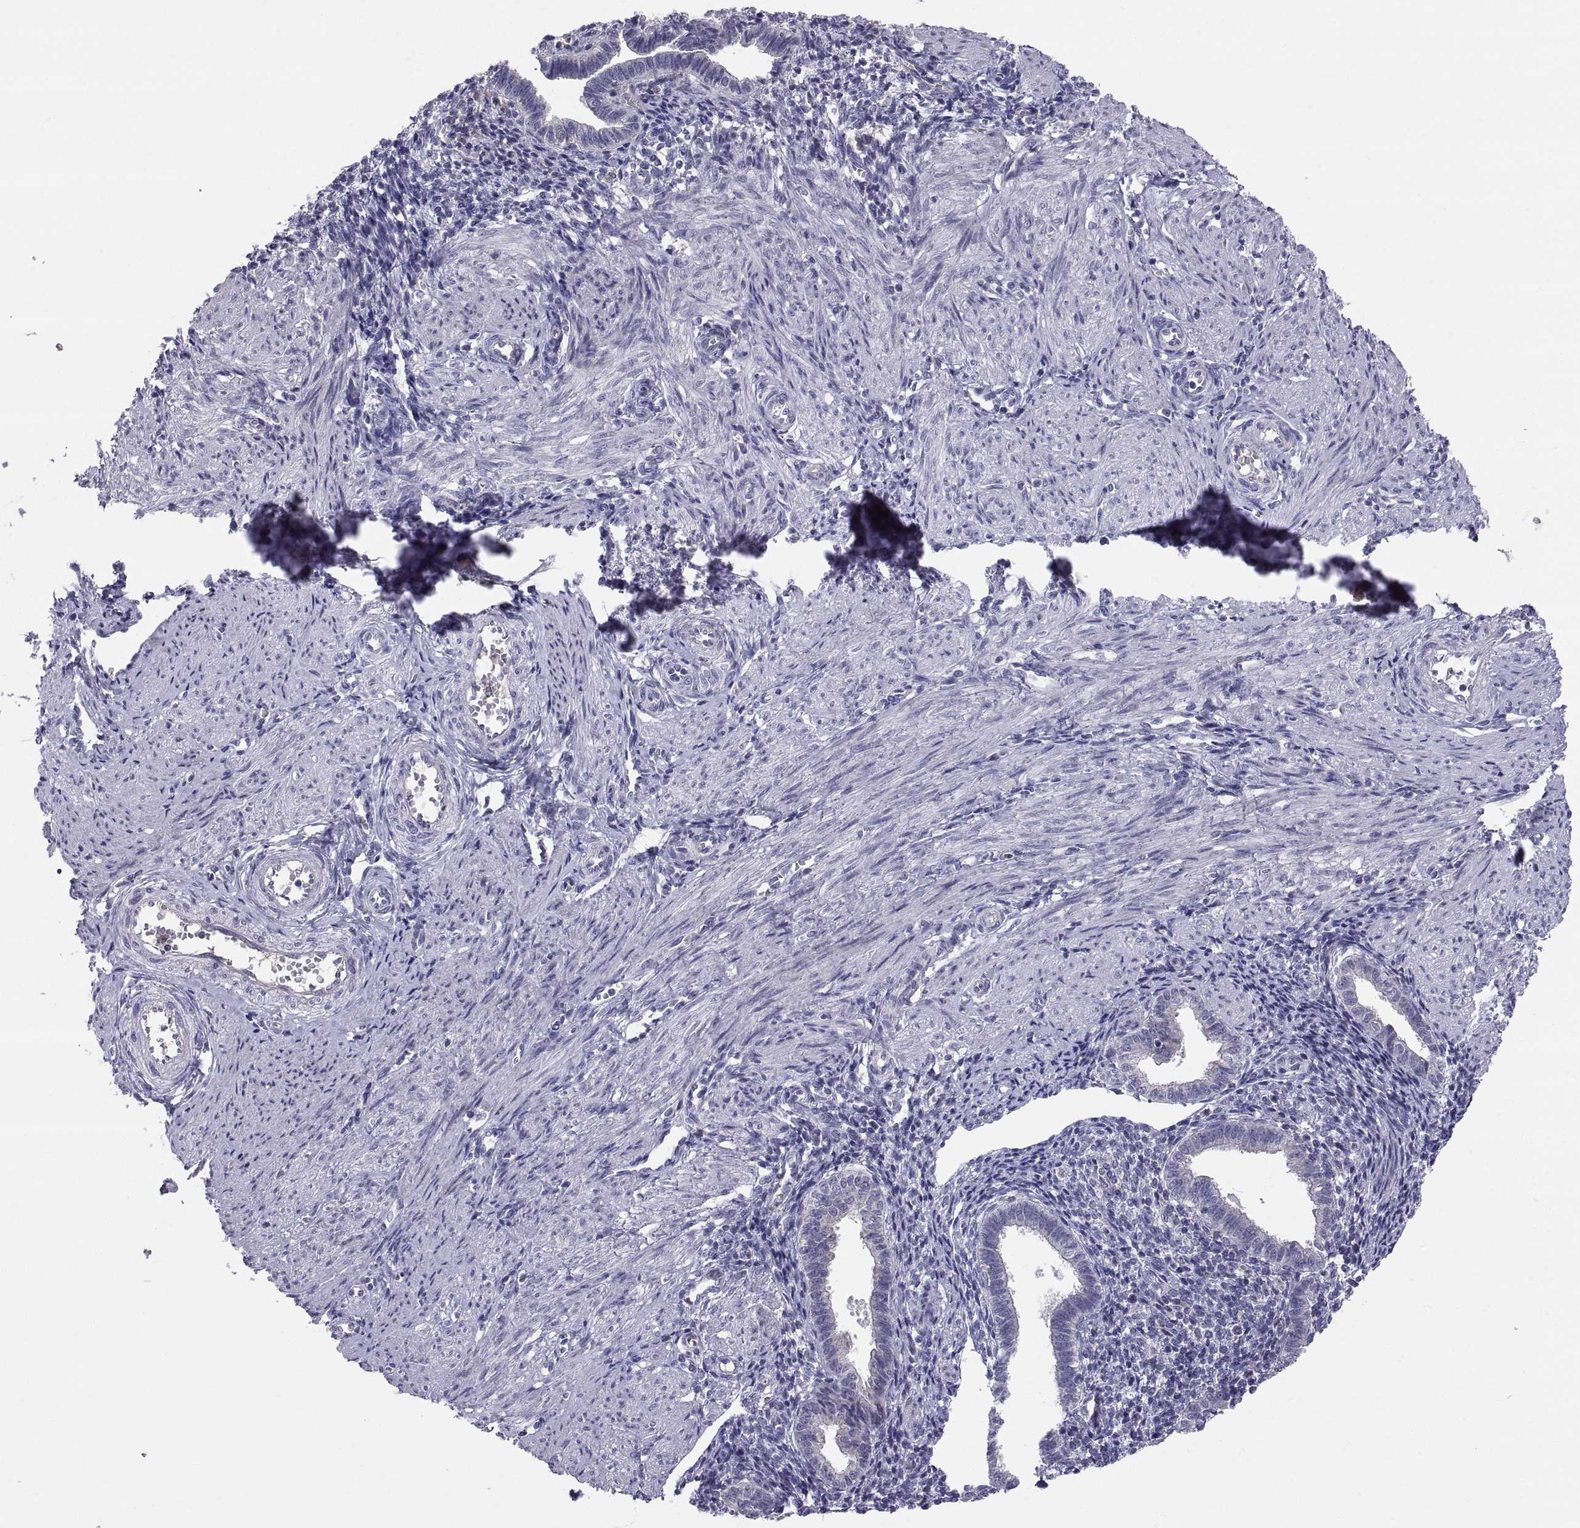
{"staining": {"intensity": "negative", "quantity": "none", "location": "none"}, "tissue": "endometrium", "cell_type": "Cells in endometrial stroma", "image_type": "normal", "snomed": [{"axis": "morphology", "description": "Normal tissue, NOS"}, {"axis": "topography", "description": "Endometrium"}], "caption": "This is an immunohistochemistry (IHC) micrograph of normal endometrium. There is no expression in cells in endometrial stroma.", "gene": "PKP1", "patient": {"sex": "female", "age": 37}}